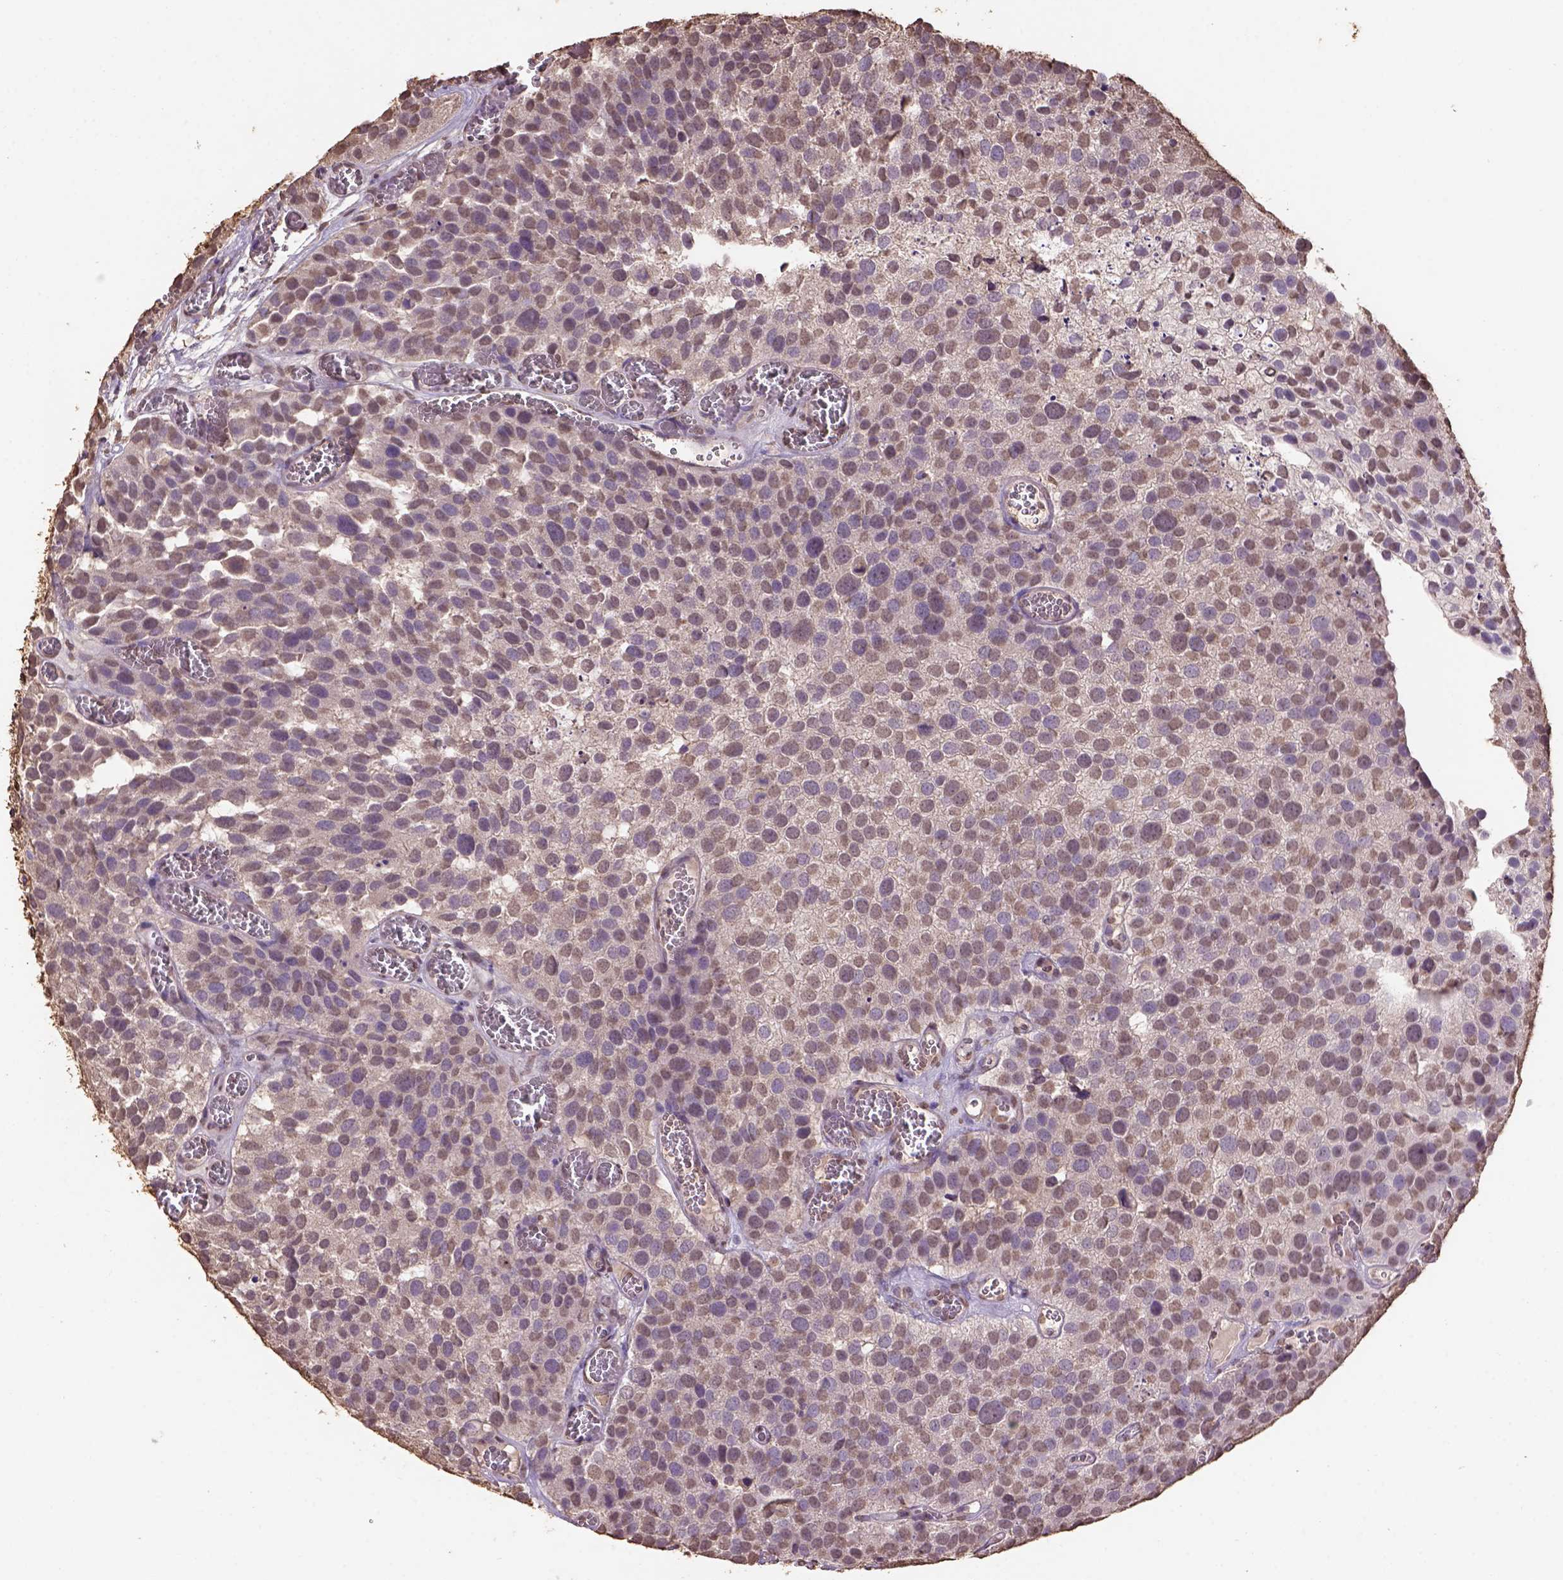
{"staining": {"intensity": "moderate", "quantity": "<25%", "location": "nuclear"}, "tissue": "urothelial cancer", "cell_type": "Tumor cells", "image_type": "cancer", "snomed": [{"axis": "morphology", "description": "Urothelial carcinoma, Low grade"}, {"axis": "topography", "description": "Urinary bladder"}], "caption": "Tumor cells show low levels of moderate nuclear expression in about <25% of cells in urothelial cancer.", "gene": "CSTF2T", "patient": {"sex": "female", "age": 69}}